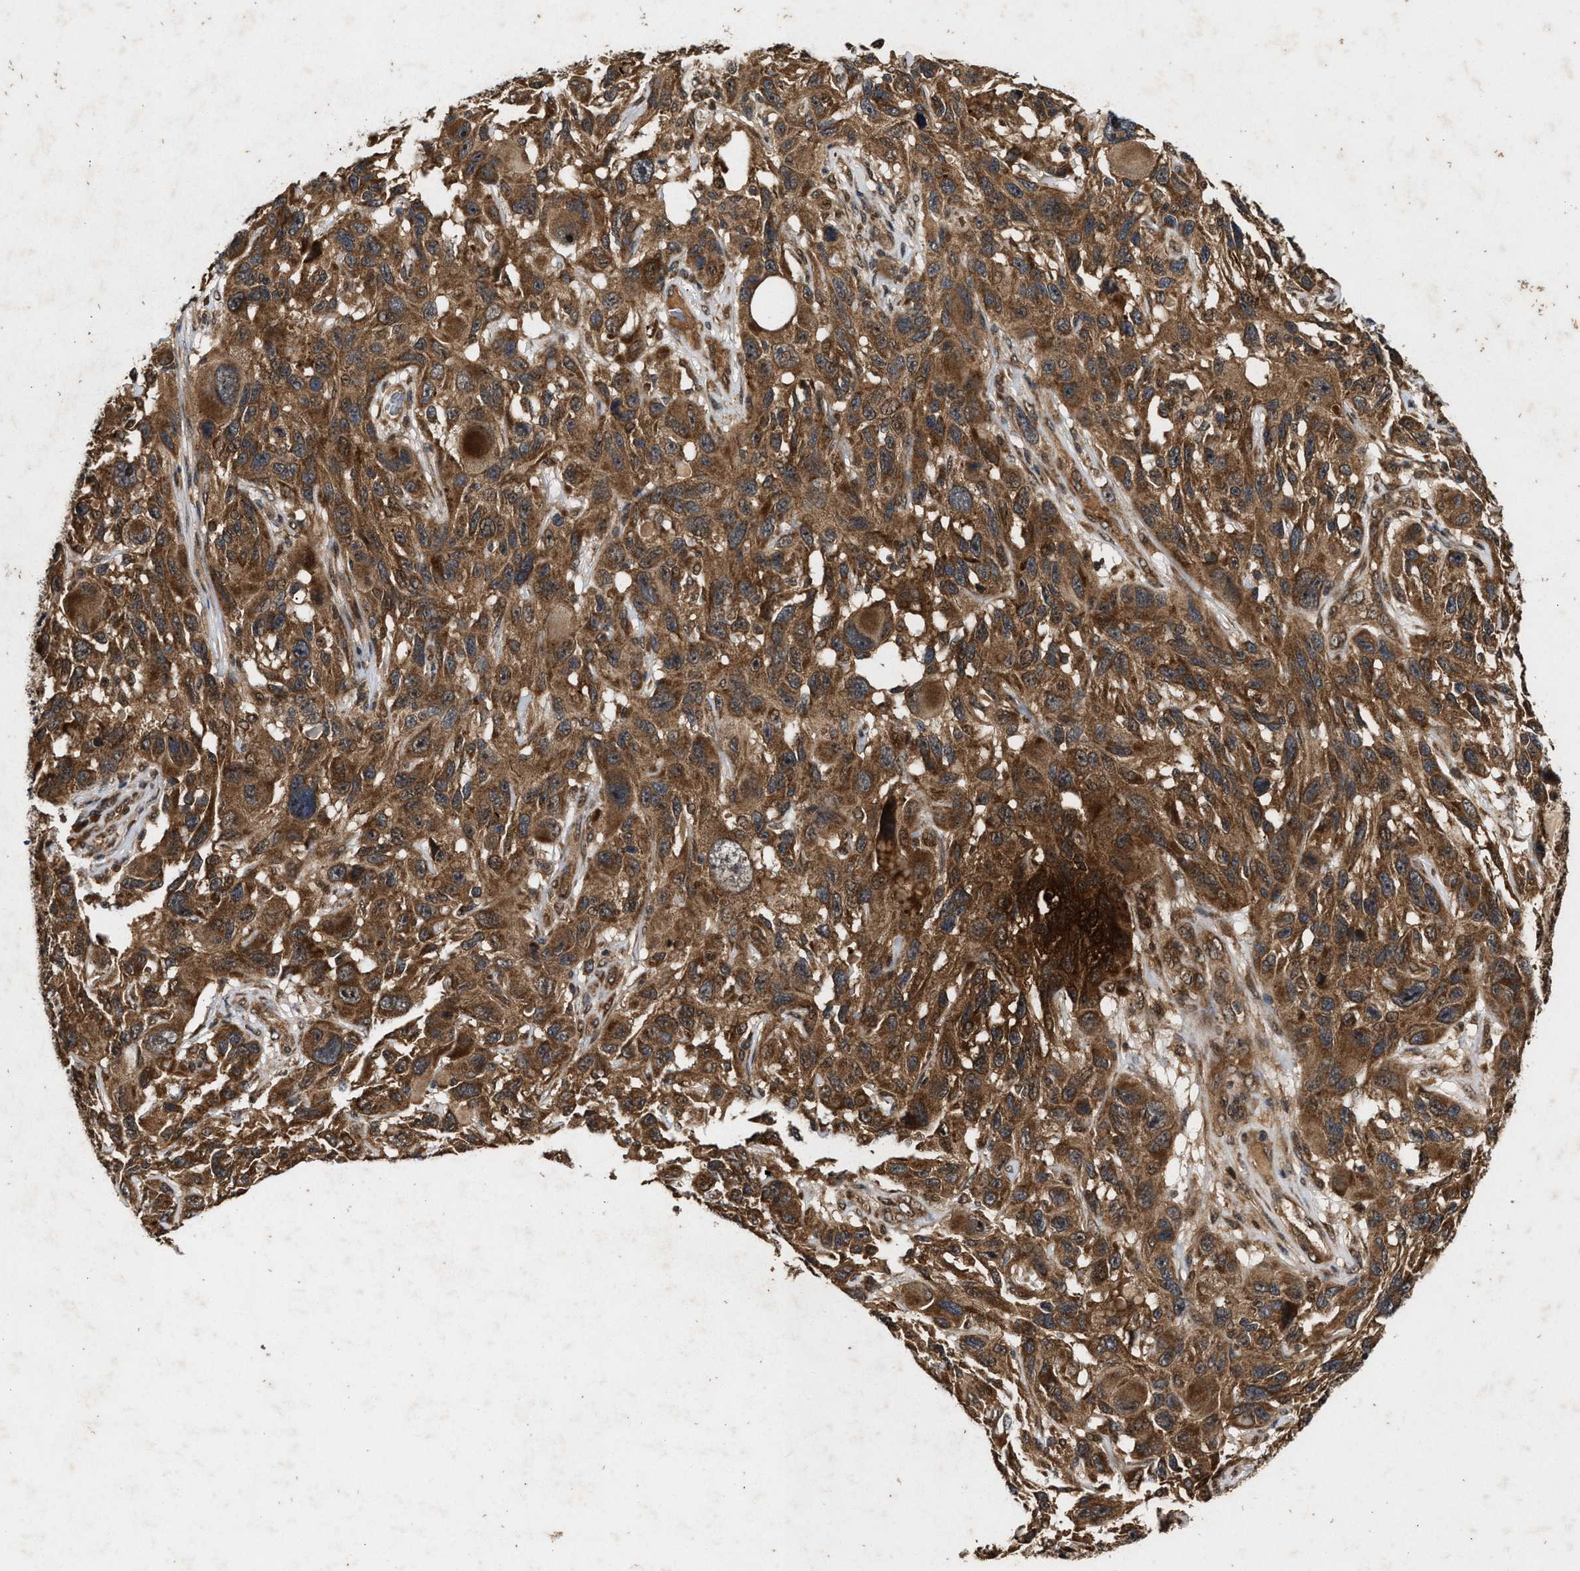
{"staining": {"intensity": "moderate", "quantity": ">75%", "location": "cytoplasmic/membranous"}, "tissue": "melanoma", "cell_type": "Tumor cells", "image_type": "cancer", "snomed": [{"axis": "morphology", "description": "Malignant melanoma, NOS"}, {"axis": "topography", "description": "Skin"}], "caption": "Human melanoma stained with a protein marker demonstrates moderate staining in tumor cells.", "gene": "CFLAR", "patient": {"sex": "male", "age": 53}}